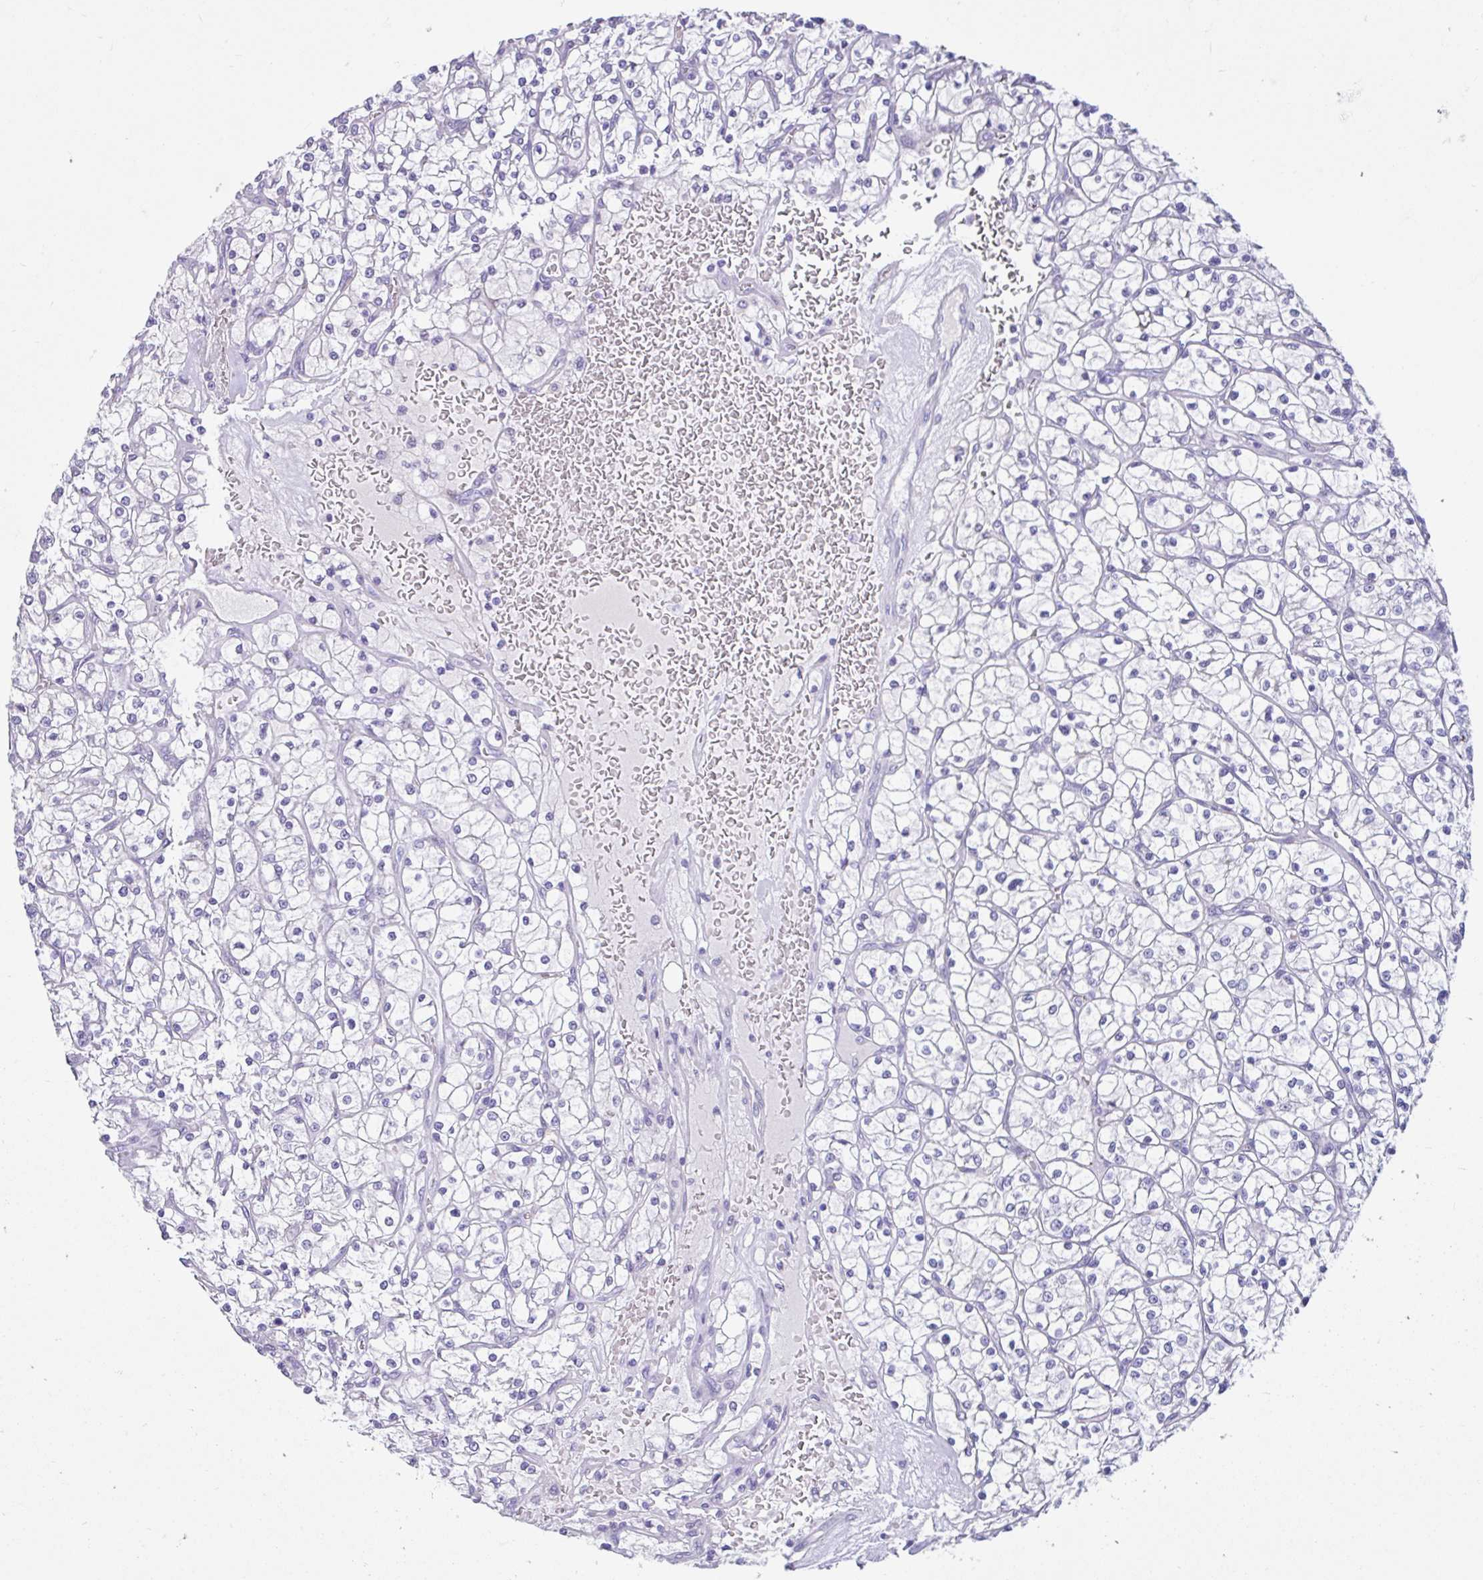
{"staining": {"intensity": "negative", "quantity": "none", "location": "none"}, "tissue": "renal cancer", "cell_type": "Tumor cells", "image_type": "cancer", "snomed": [{"axis": "morphology", "description": "Adenocarcinoma, NOS"}, {"axis": "topography", "description": "Kidney"}], "caption": "Immunohistochemistry micrograph of neoplastic tissue: human renal cancer stained with DAB (3,3'-diaminobenzidine) displays no significant protein staining in tumor cells.", "gene": "NHLH2", "patient": {"sex": "female", "age": 64}}